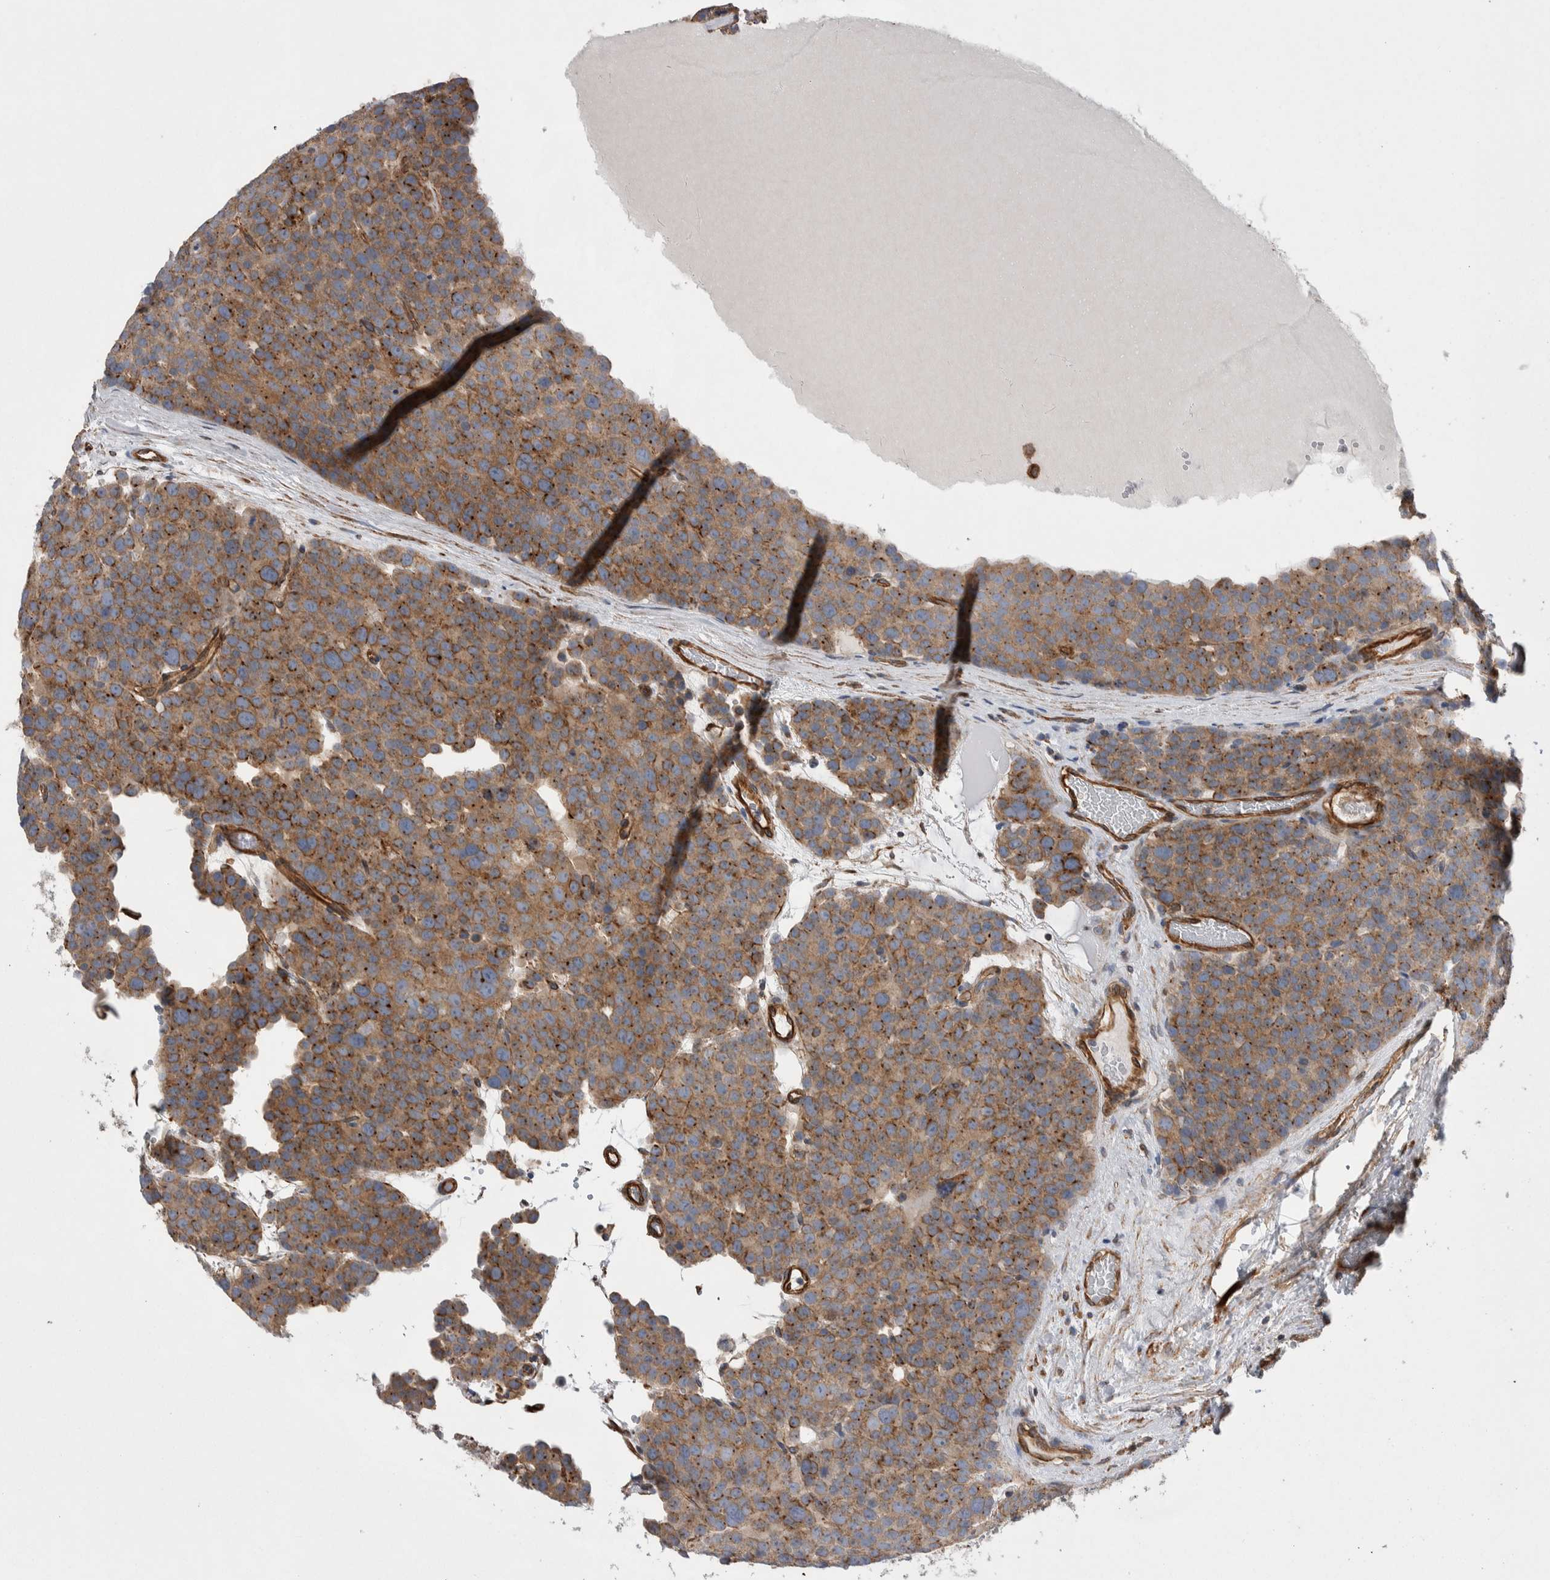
{"staining": {"intensity": "moderate", "quantity": ">75%", "location": "cytoplasmic/membranous"}, "tissue": "testis cancer", "cell_type": "Tumor cells", "image_type": "cancer", "snomed": [{"axis": "morphology", "description": "Seminoma, NOS"}, {"axis": "topography", "description": "Testis"}], "caption": "Brown immunohistochemical staining in human testis seminoma reveals moderate cytoplasmic/membranous staining in about >75% of tumor cells.", "gene": "KIF12", "patient": {"sex": "male", "age": 71}}